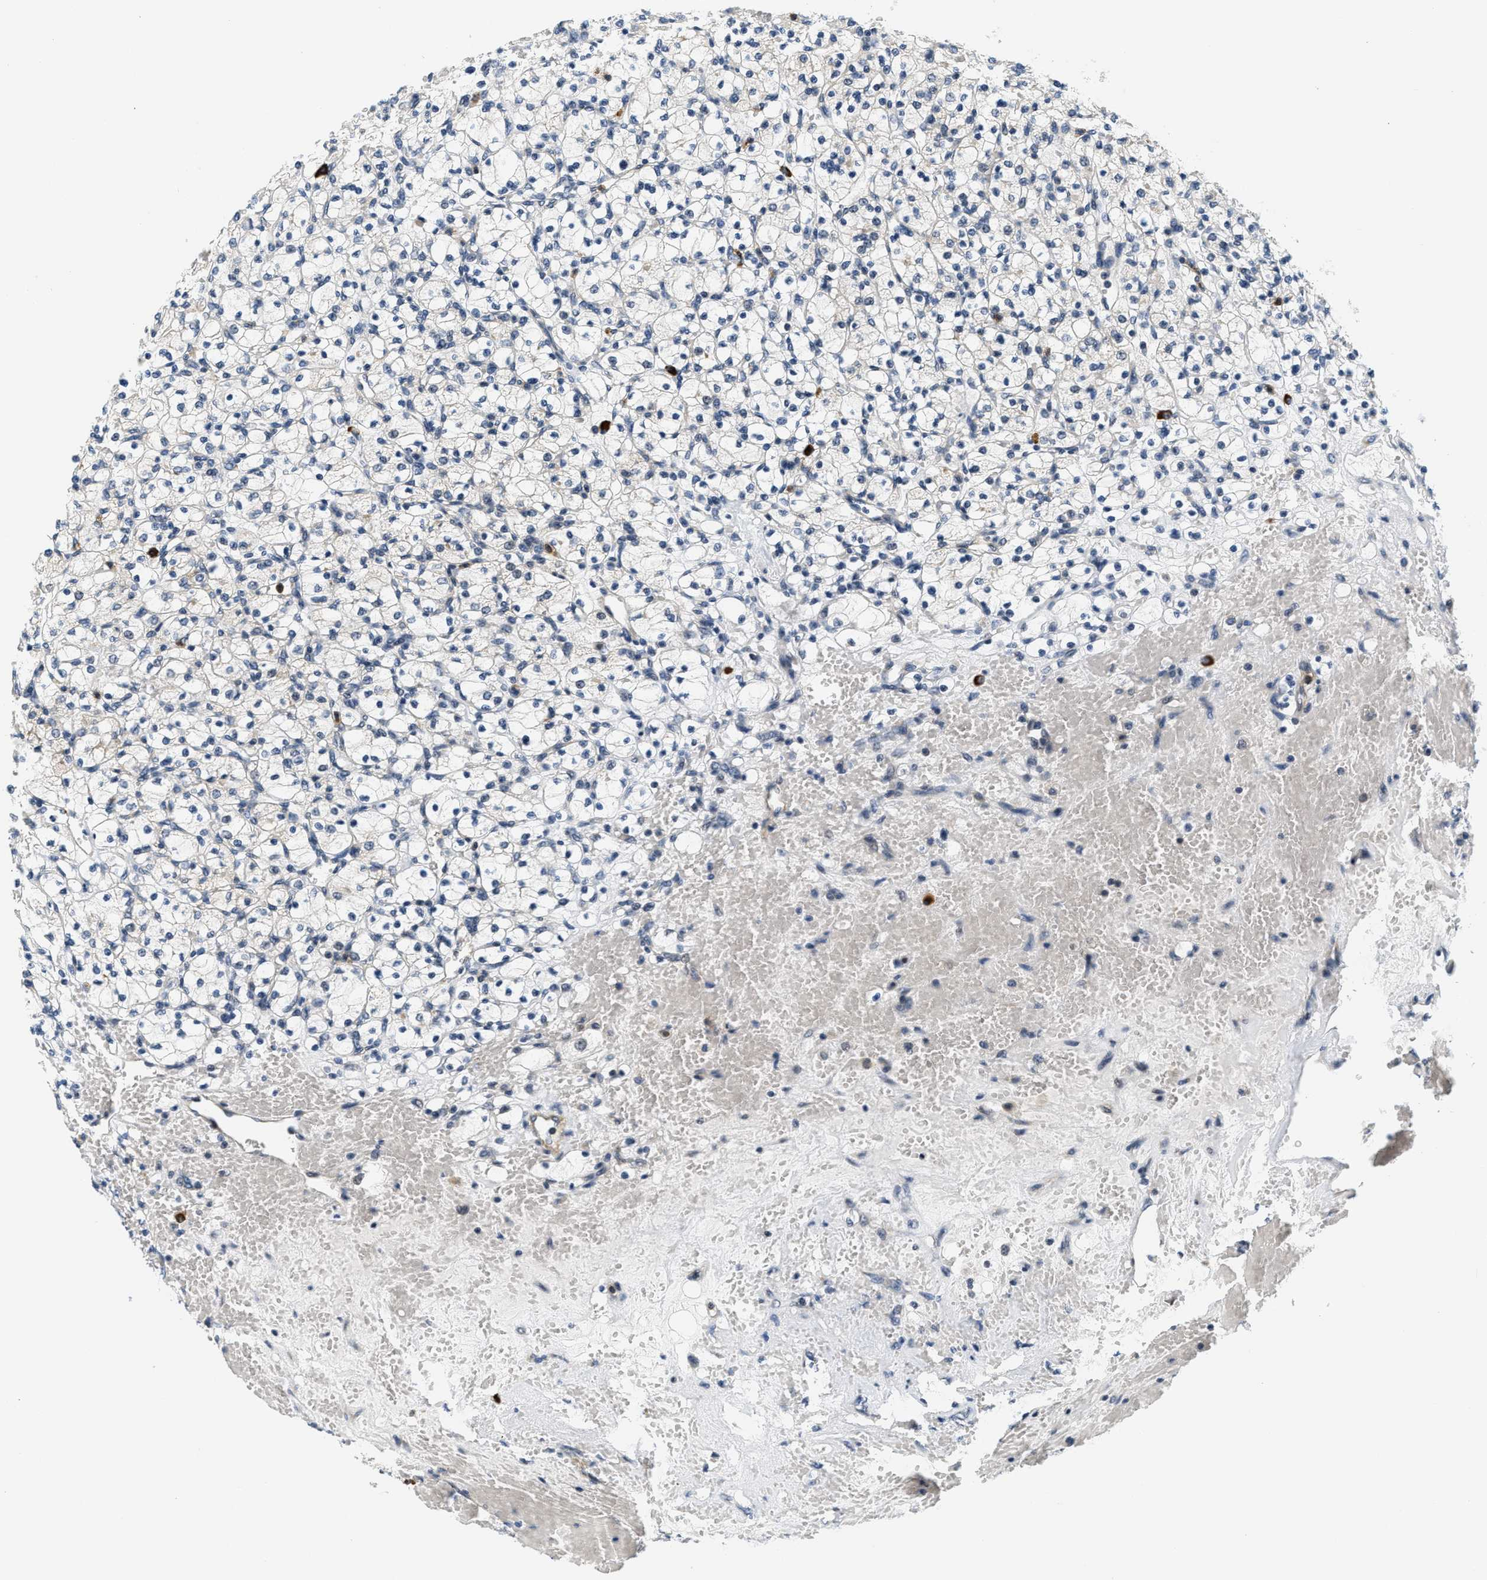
{"staining": {"intensity": "negative", "quantity": "none", "location": "none"}, "tissue": "renal cancer", "cell_type": "Tumor cells", "image_type": "cancer", "snomed": [{"axis": "morphology", "description": "Adenocarcinoma, NOS"}, {"axis": "topography", "description": "Kidney"}], "caption": "Photomicrograph shows no significant protein staining in tumor cells of renal adenocarcinoma. Nuclei are stained in blue.", "gene": "KMT2A", "patient": {"sex": "female", "age": 83}}